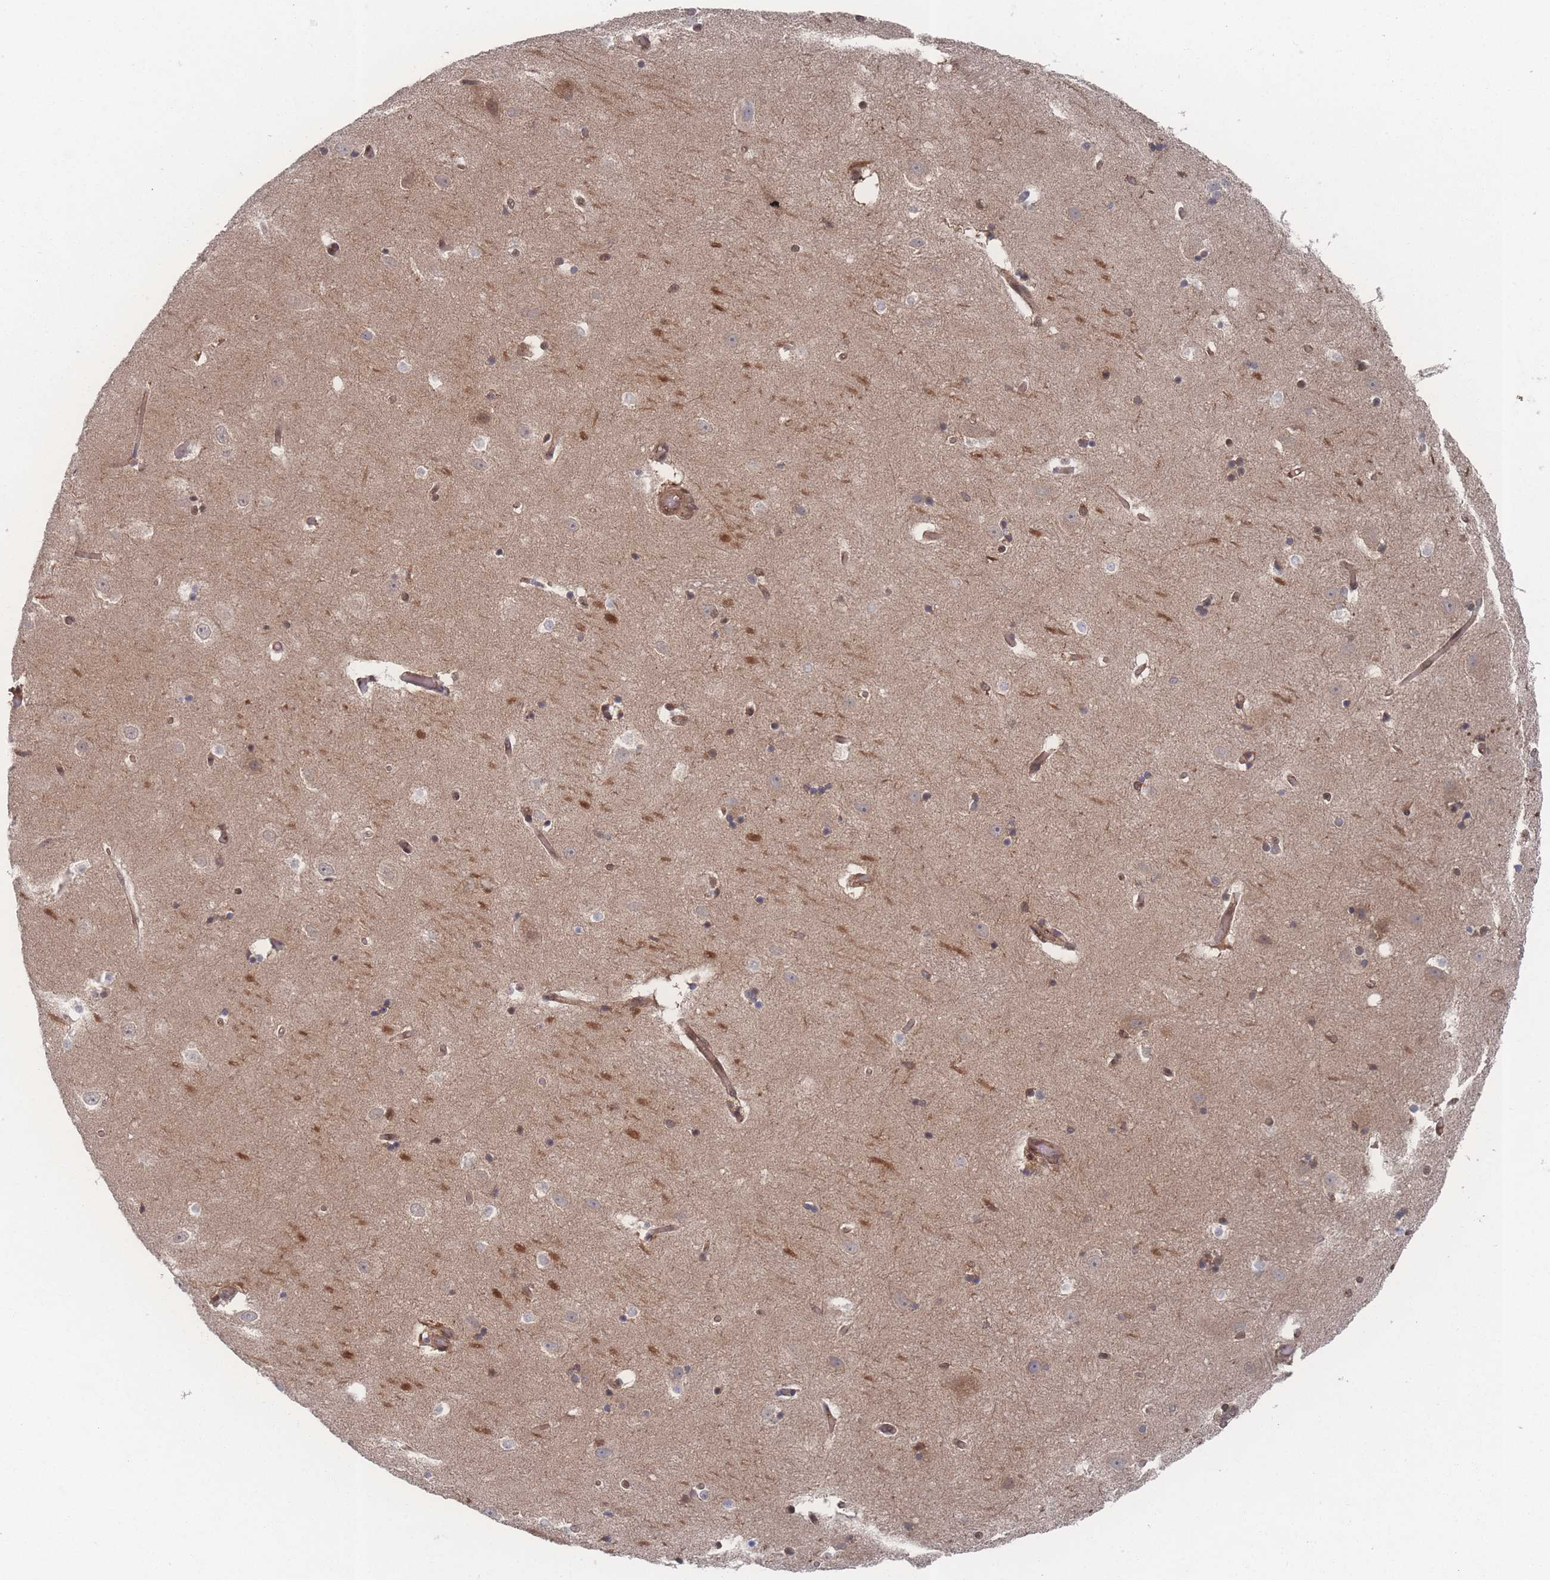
{"staining": {"intensity": "moderate", "quantity": "<25%", "location": "cytoplasmic/membranous,nuclear"}, "tissue": "hippocampus", "cell_type": "Glial cells", "image_type": "normal", "snomed": [{"axis": "morphology", "description": "Normal tissue, NOS"}, {"axis": "topography", "description": "Hippocampus"}], "caption": "The histopathology image shows immunohistochemical staining of normal hippocampus. There is moderate cytoplasmic/membranous,nuclear positivity is seen in approximately <25% of glial cells. The staining was performed using DAB (3,3'-diaminobenzidine), with brown indicating positive protein expression. Nuclei are stained blue with hematoxylin.", "gene": "PSMA1", "patient": {"sex": "female", "age": 52}}